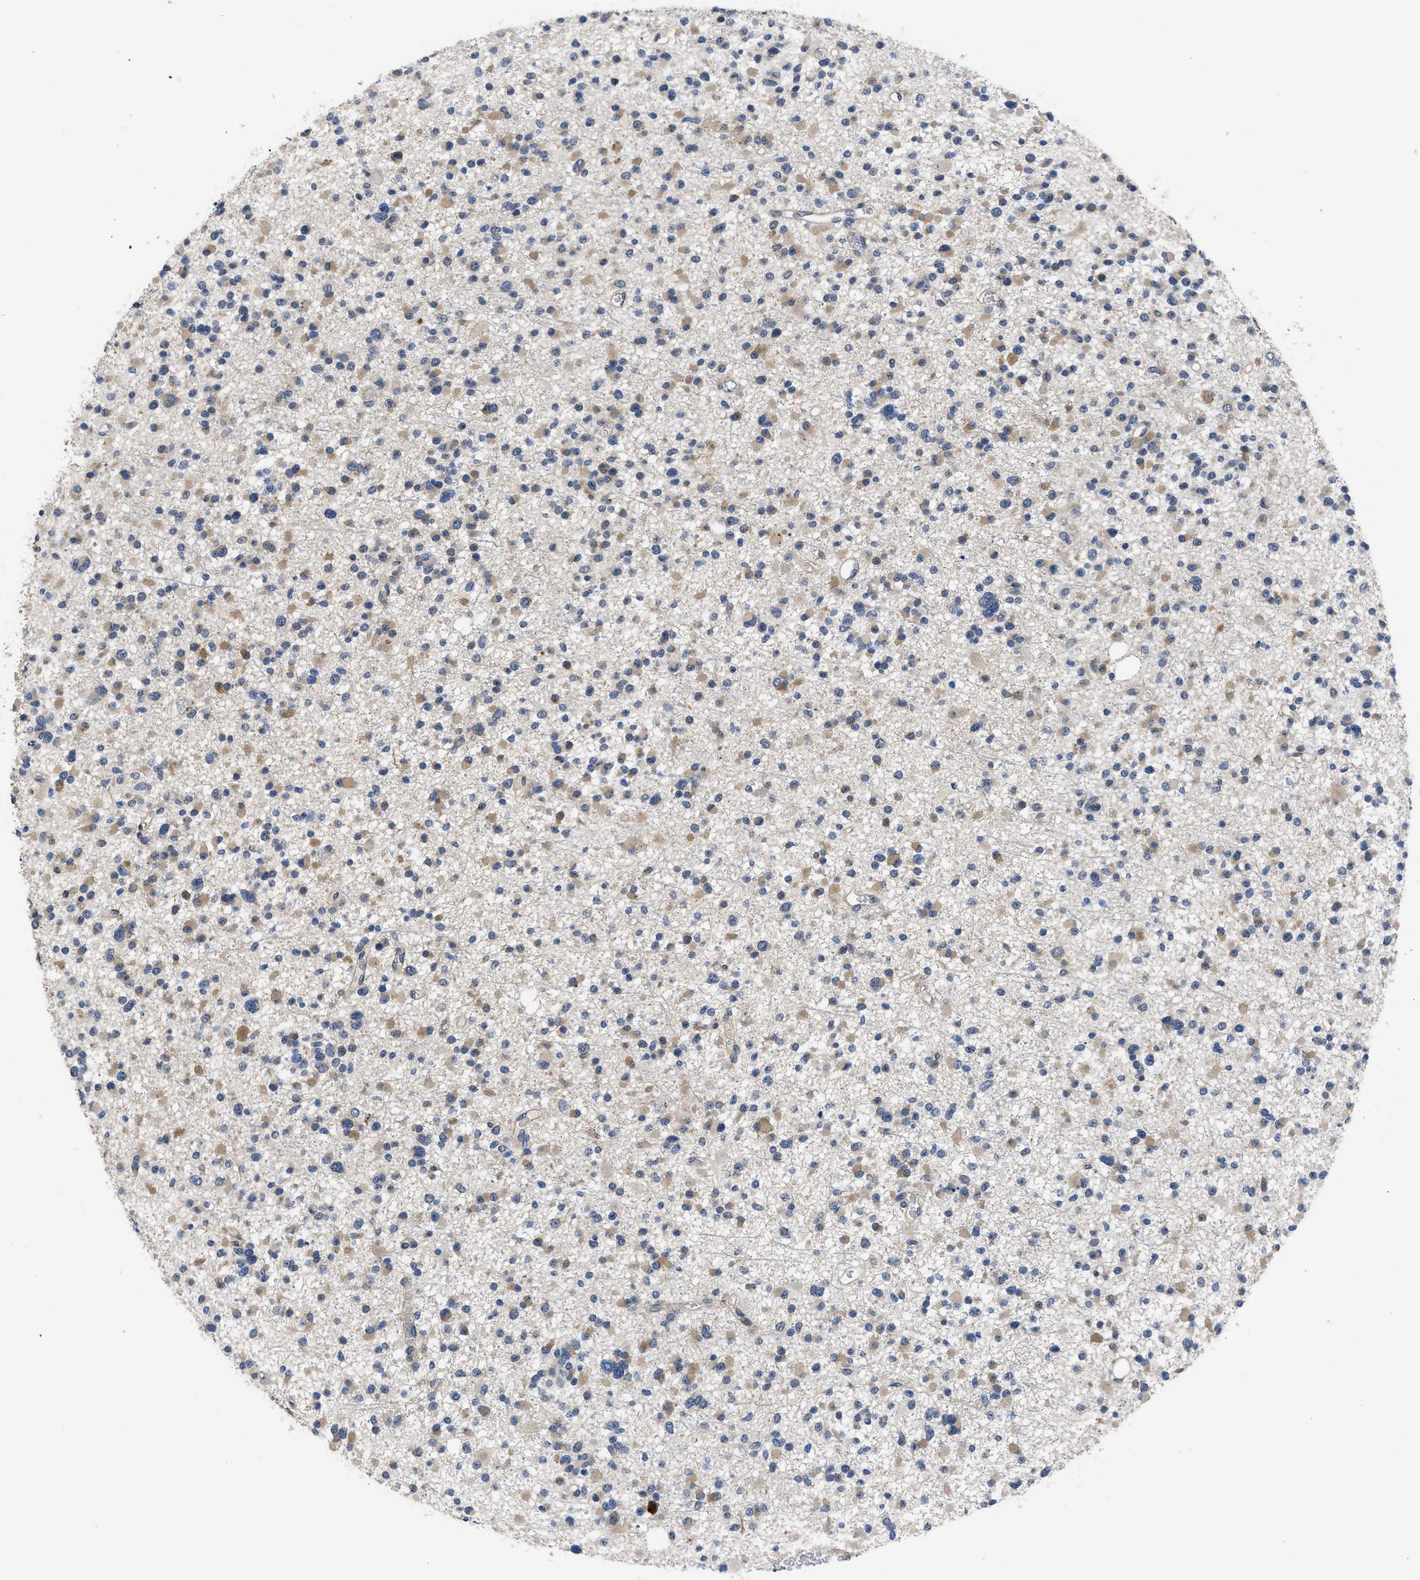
{"staining": {"intensity": "weak", "quantity": "25%-75%", "location": "cytoplasmic/membranous"}, "tissue": "glioma", "cell_type": "Tumor cells", "image_type": "cancer", "snomed": [{"axis": "morphology", "description": "Glioma, malignant, Low grade"}, {"axis": "topography", "description": "Brain"}], "caption": "Immunohistochemistry staining of glioma, which demonstrates low levels of weak cytoplasmic/membranous positivity in approximately 25%-75% of tumor cells indicating weak cytoplasmic/membranous protein positivity. The staining was performed using DAB (brown) for protein detection and nuclei were counterstained in hematoxylin (blue).", "gene": "SQLE", "patient": {"sex": "female", "age": 22}}